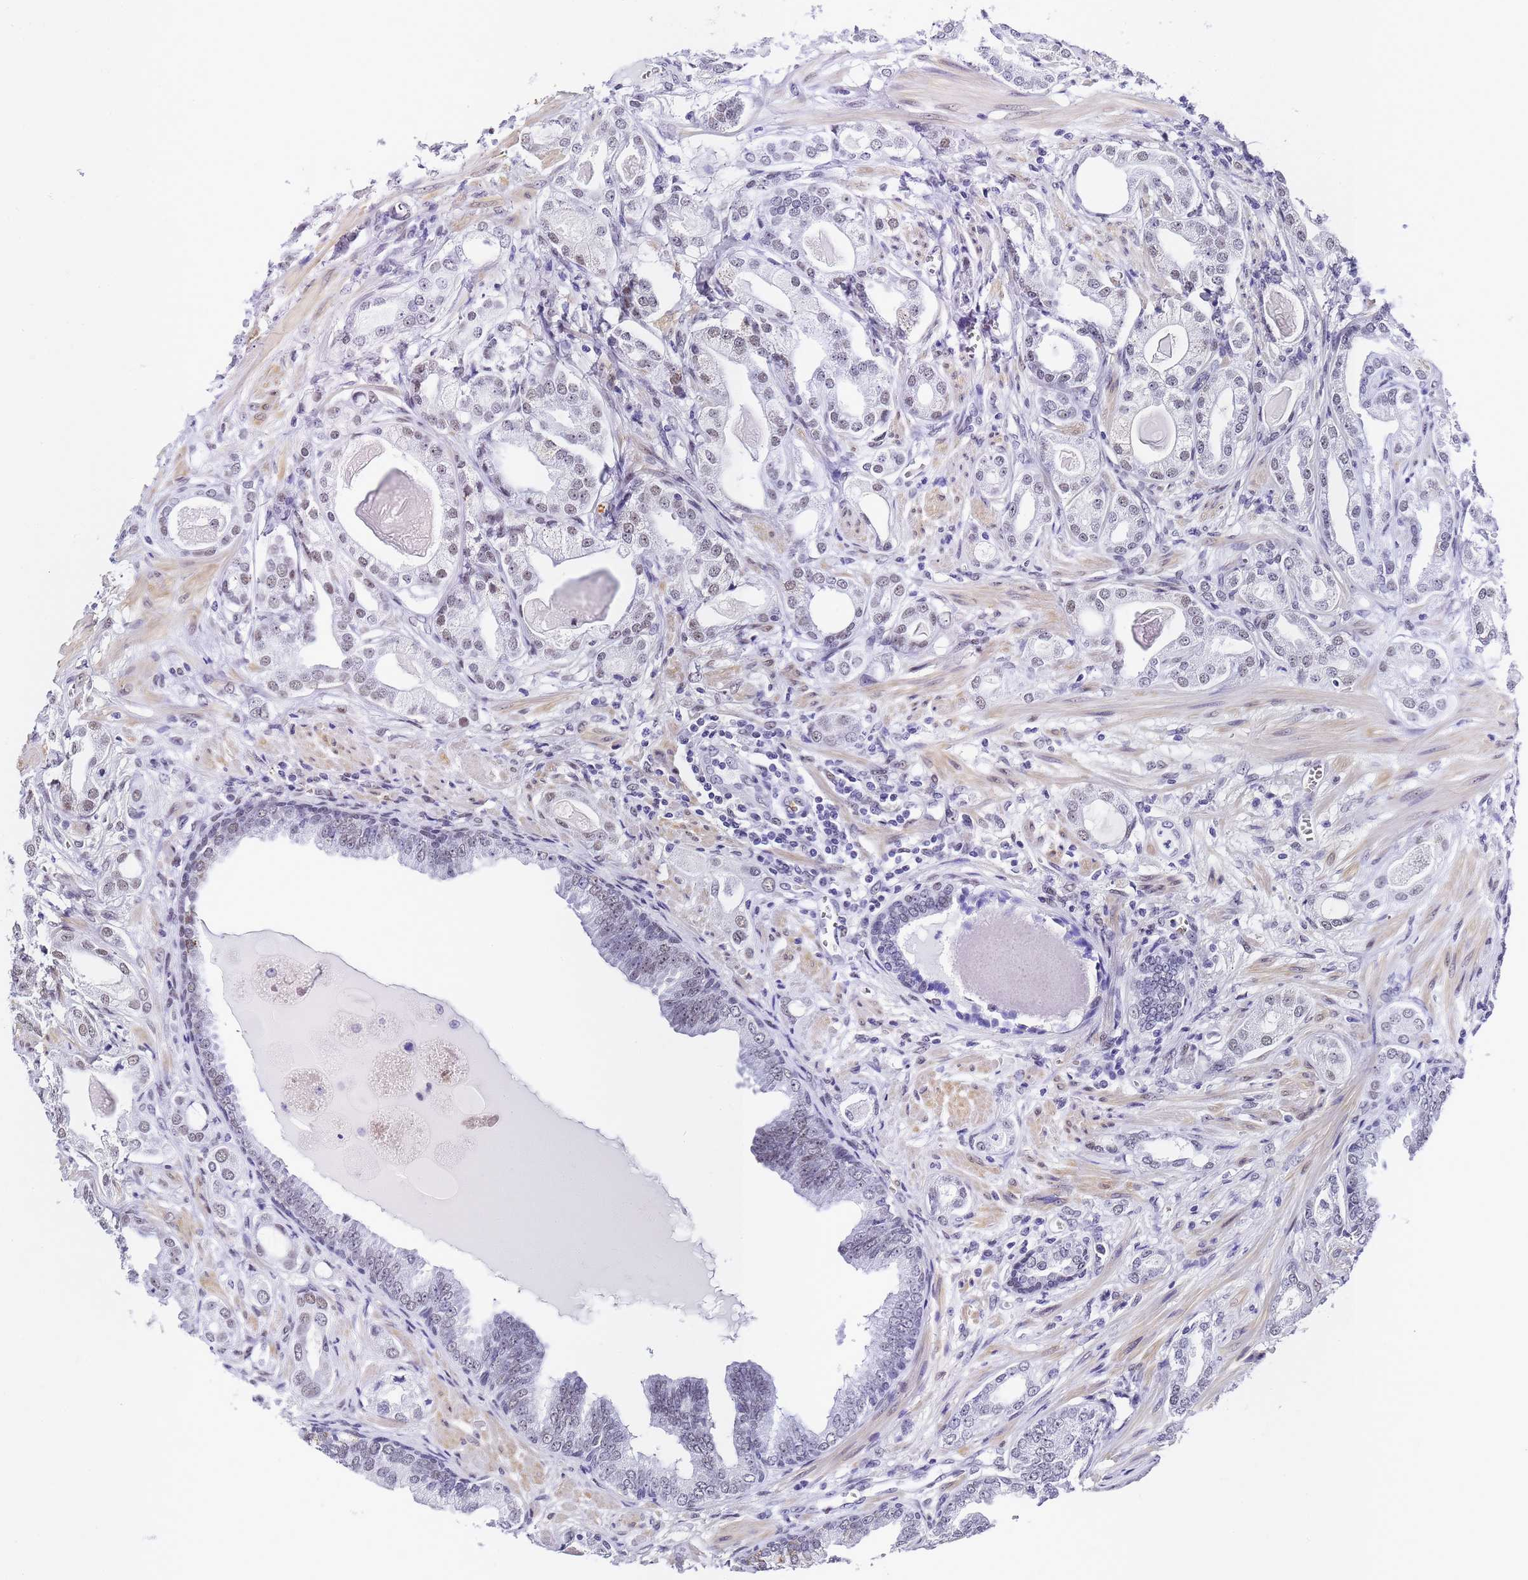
{"staining": {"intensity": "weak", "quantity": "25%-75%", "location": "nuclear"}, "tissue": "prostate cancer", "cell_type": "Tumor cells", "image_type": "cancer", "snomed": [{"axis": "morphology", "description": "Adenocarcinoma, Low grade"}, {"axis": "topography", "description": "Prostate"}], "caption": "The immunohistochemical stain labels weak nuclear staining in tumor cells of adenocarcinoma (low-grade) (prostate) tissue.", "gene": "POLR1A", "patient": {"sex": "male", "age": 64}}